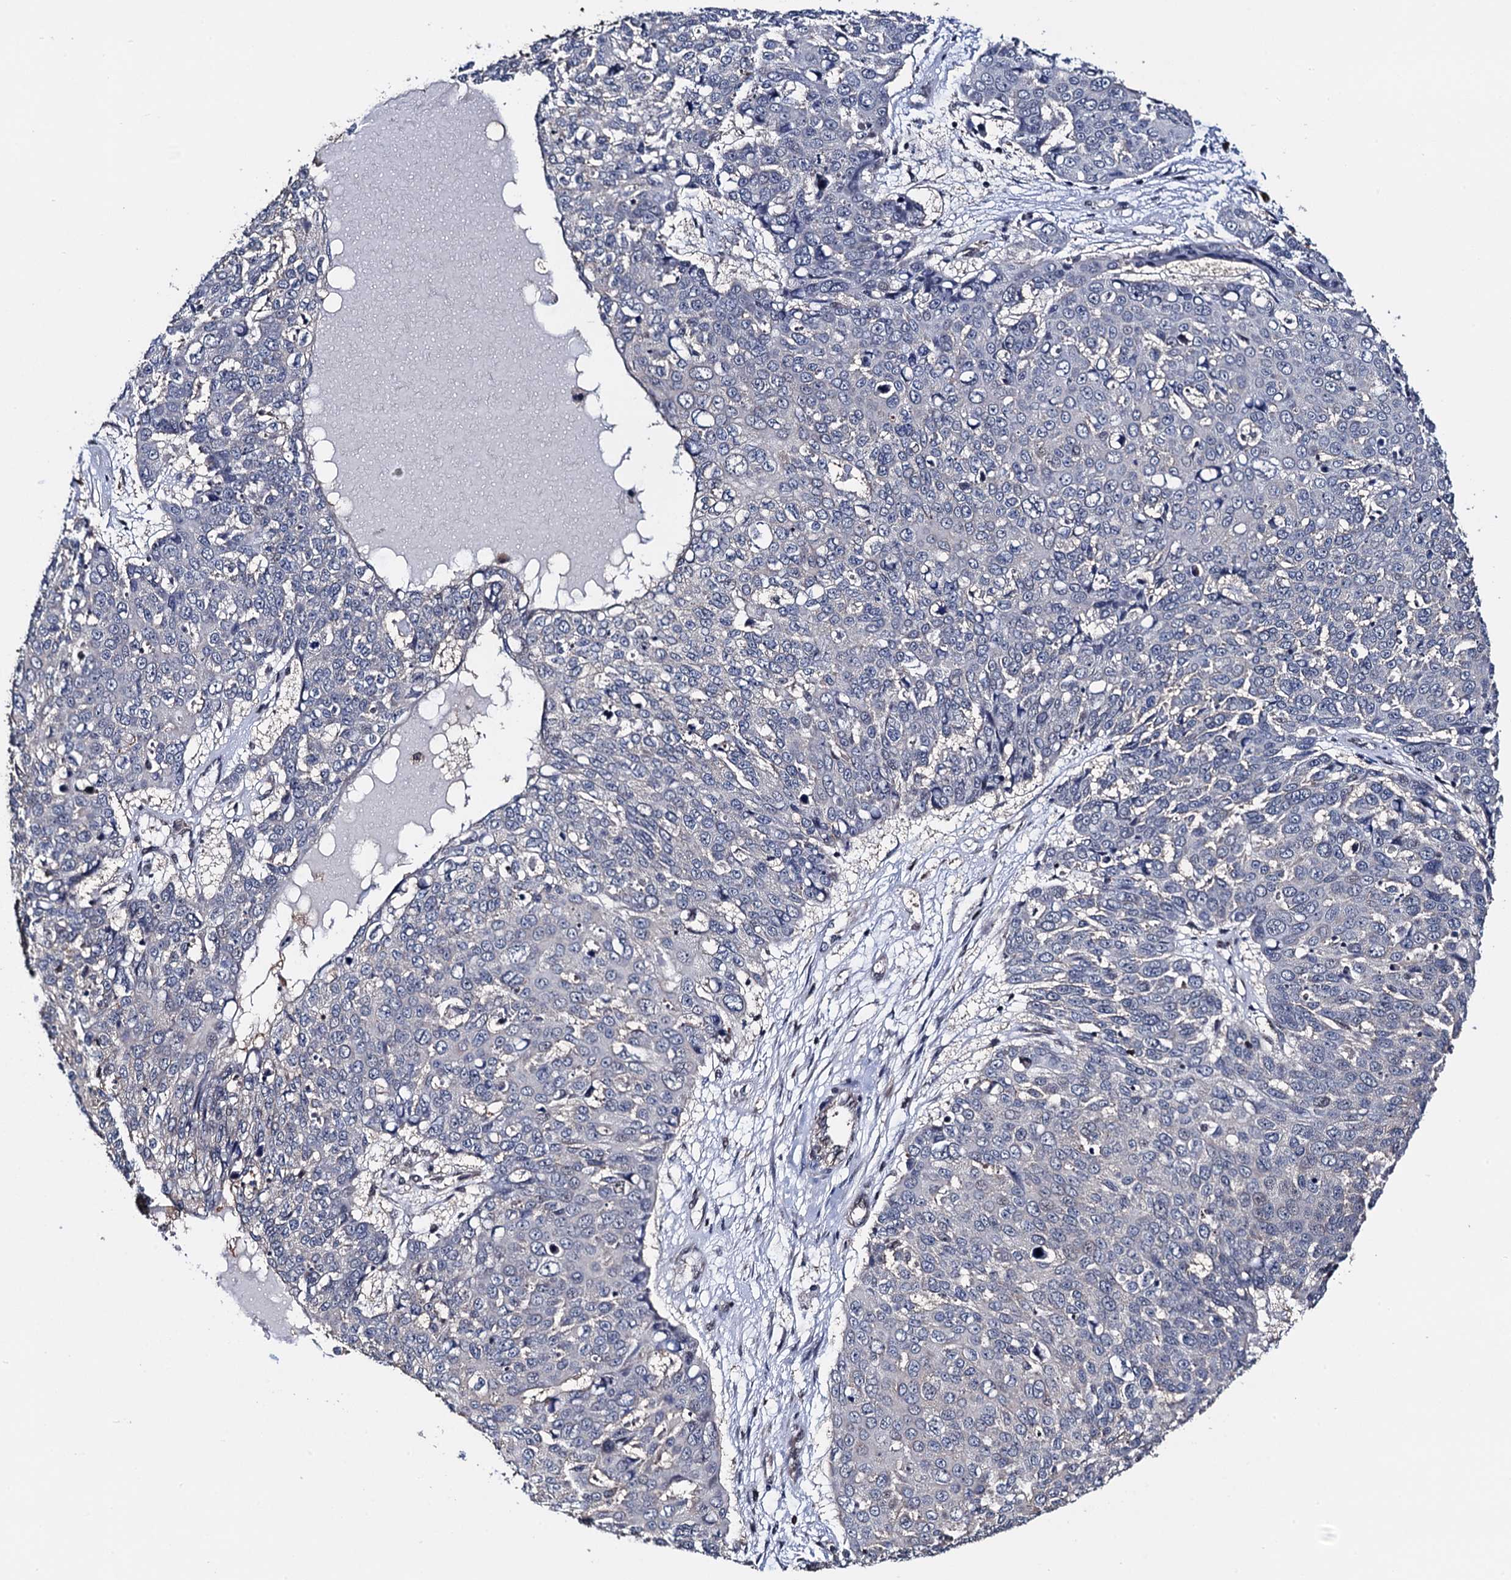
{"staining": {"intensity": "negative", "quantity": "none", "location": "none"}, "tissue": "skin cancer", "cell_type": "Tumor cells", "image_type": "cancer", "snomed": [{"axis": "morphology", "description": "Squamous cell carcinoma, NOS"}, {"axis": "topography", "description": "Skin"}], "caption": "There is no significant expression in tumor cells of skin squamous cell carcinoma.", "gene": "PTCD3", "patient": {"sex": "male", "age": 71}}